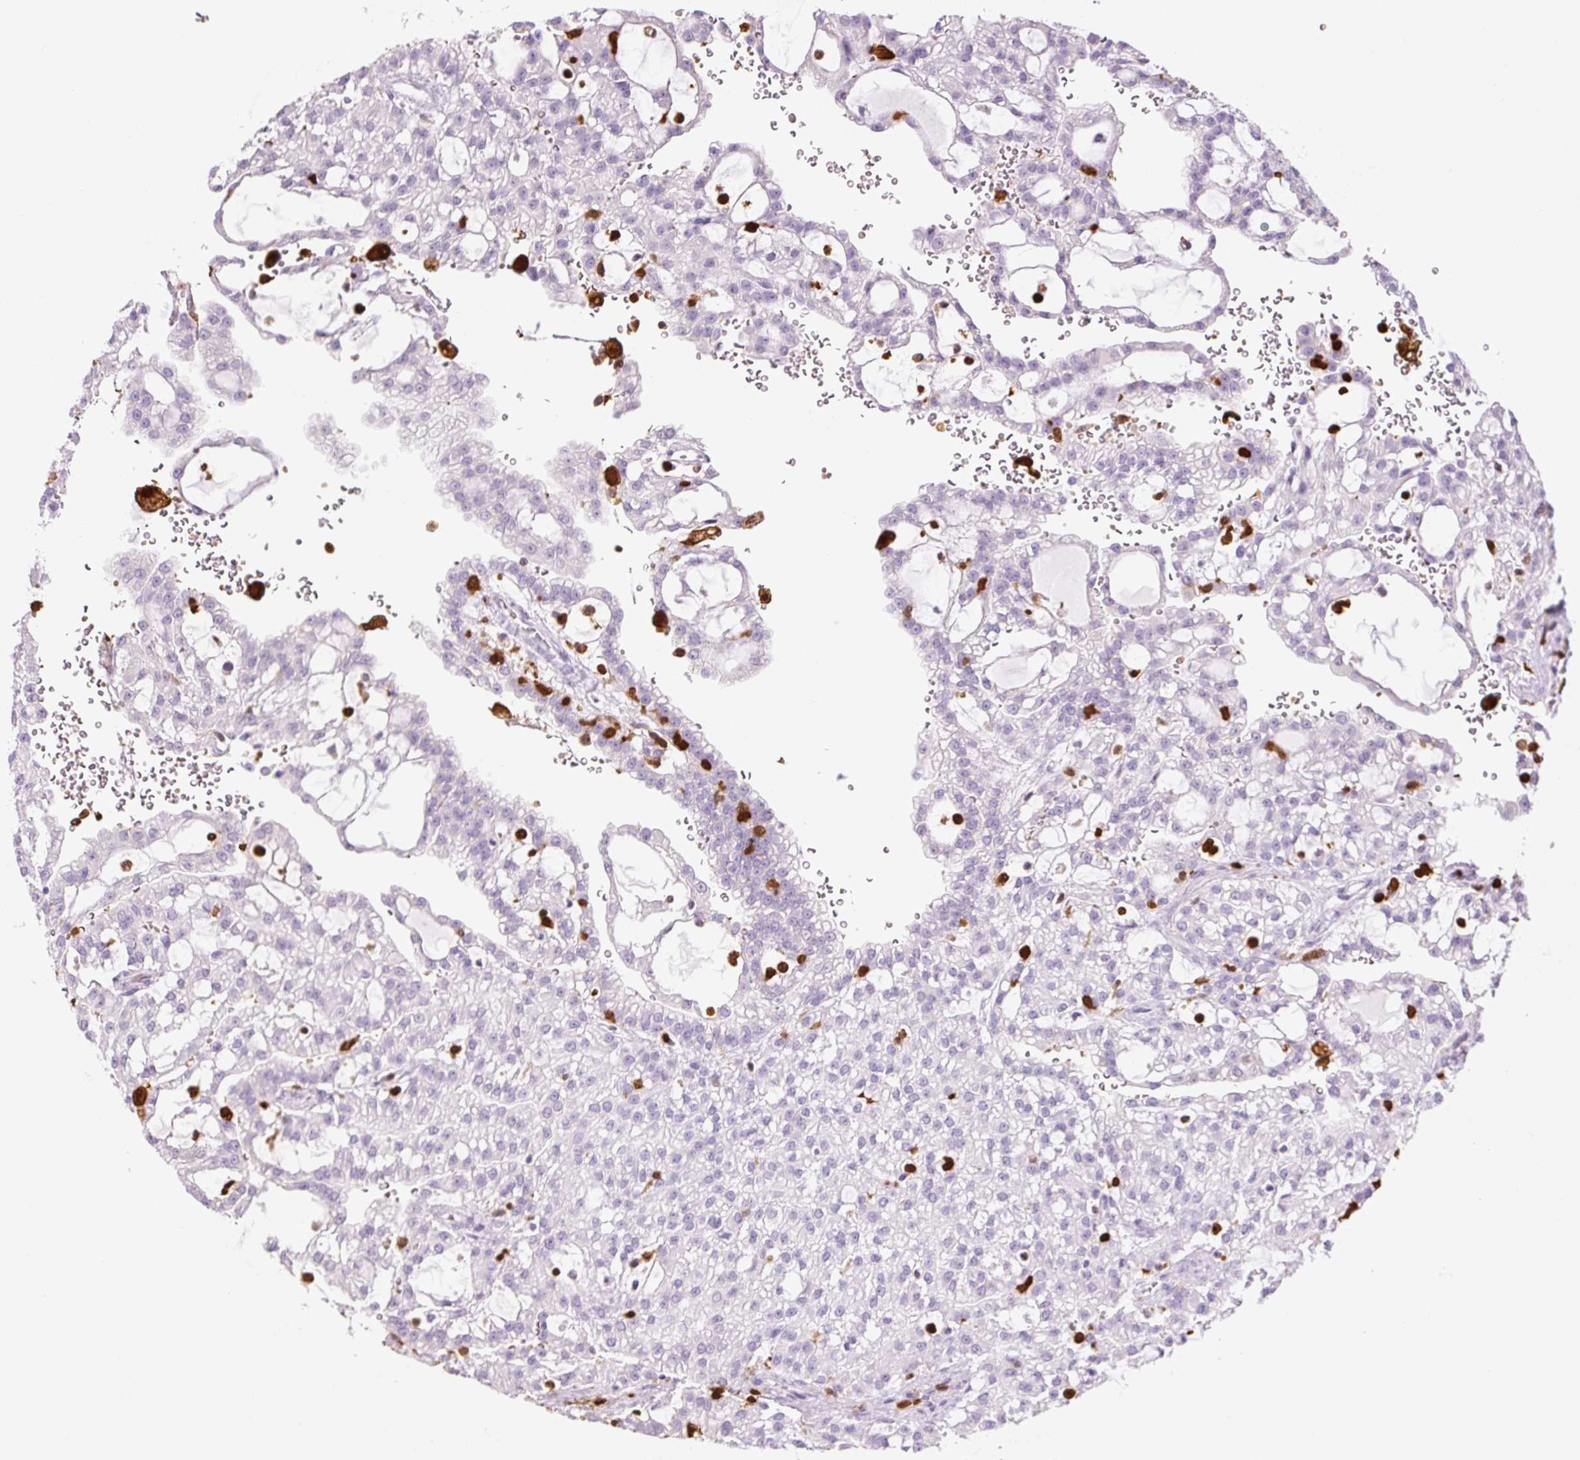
{"staining": {"intensity": "negative", "quantity": "none", "location": "none"}, "tissue": "renal cancer", "cell_type": "Tumor cells", "image_type": "cancer", "snomed": [{"axis": "morphology", "description": "Adenocarcinoma, NOS"}, {"axis": "topography", "description": "Kidney"}], "caption": "Tumor cells show no significant protein expression in renal cancer.", "gene": "S100A4", "patient": {"sex": "male", "age": 63}}